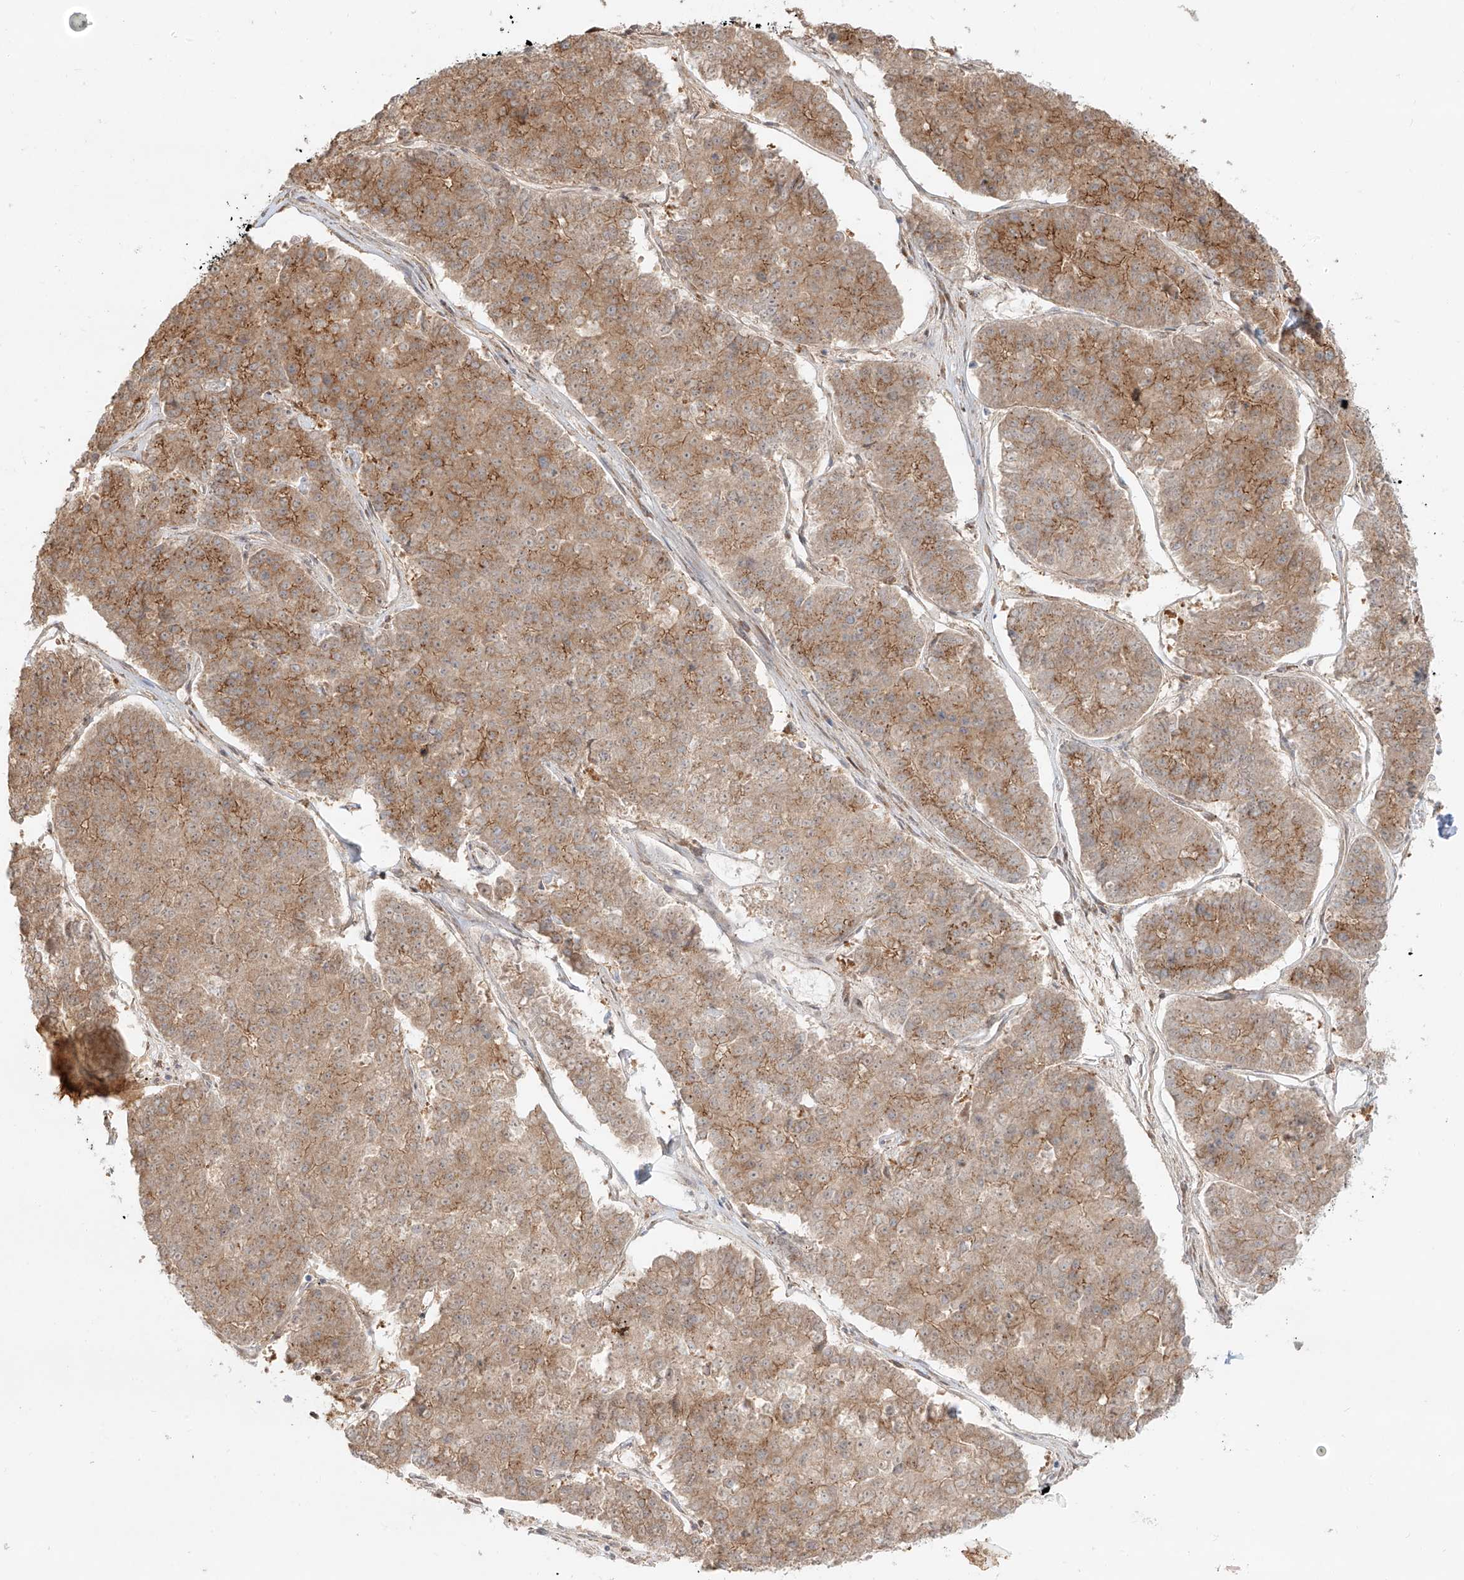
{"staining": {"intensity": "moderate", "quantity": ">75%", "location": "cytoplasmic/membranous"}, "tissue": "pancreatic cancer", "cell_type": "Tumor cells", "image_type": "cancer", "snomed": [{"axis": "morphology", "description": "Adenocarcinoma, NOS"}, {"axis": "topography", "description": "Pancreas"}], "caption": "Human pancreatic cancer stained with a brown dye demonstrates moderate cytoplasmic/membranous positive positivity in about >75% of tumor cells.", "gene": "ZNF287", "patient": {"sex": "male", "age": 50}}